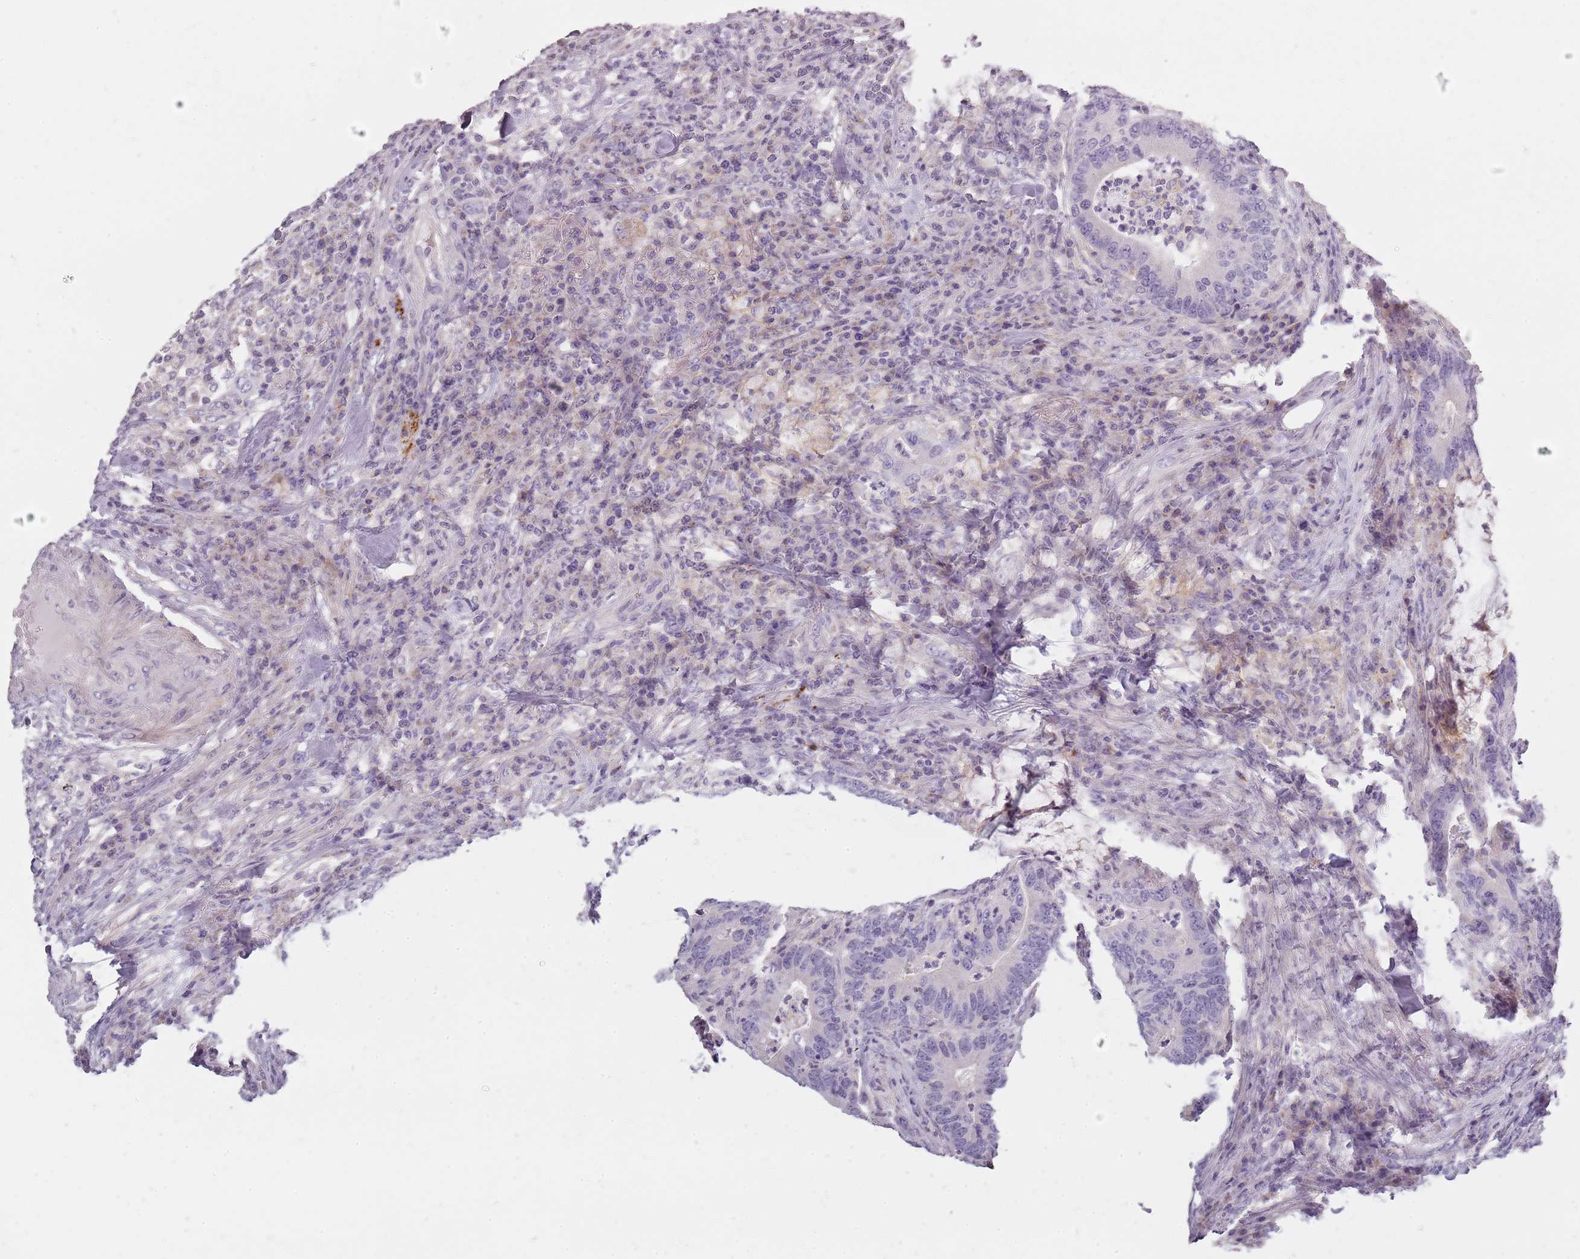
{"staining": {"intensity": "negative", "quantity": "none", "location": "none"}, "tissue": "colorectal cancer", "cell_type": "Tumor cells", "image_type": "cancer", "snomed": [{"axis": "morphology", "description": "Adenocarcinoma, NOS"}, {"axis": "topography", "description": "Colon"}], "caption": "DAB (3,3'-diaminobenzidine) immunohistochemical staining of human colorectal cancer (adenocarcinoma) displays no significant positivity in tumor cells.", "gene": "SYNGR3", "patient": {"sex": "female", "age": 66}}